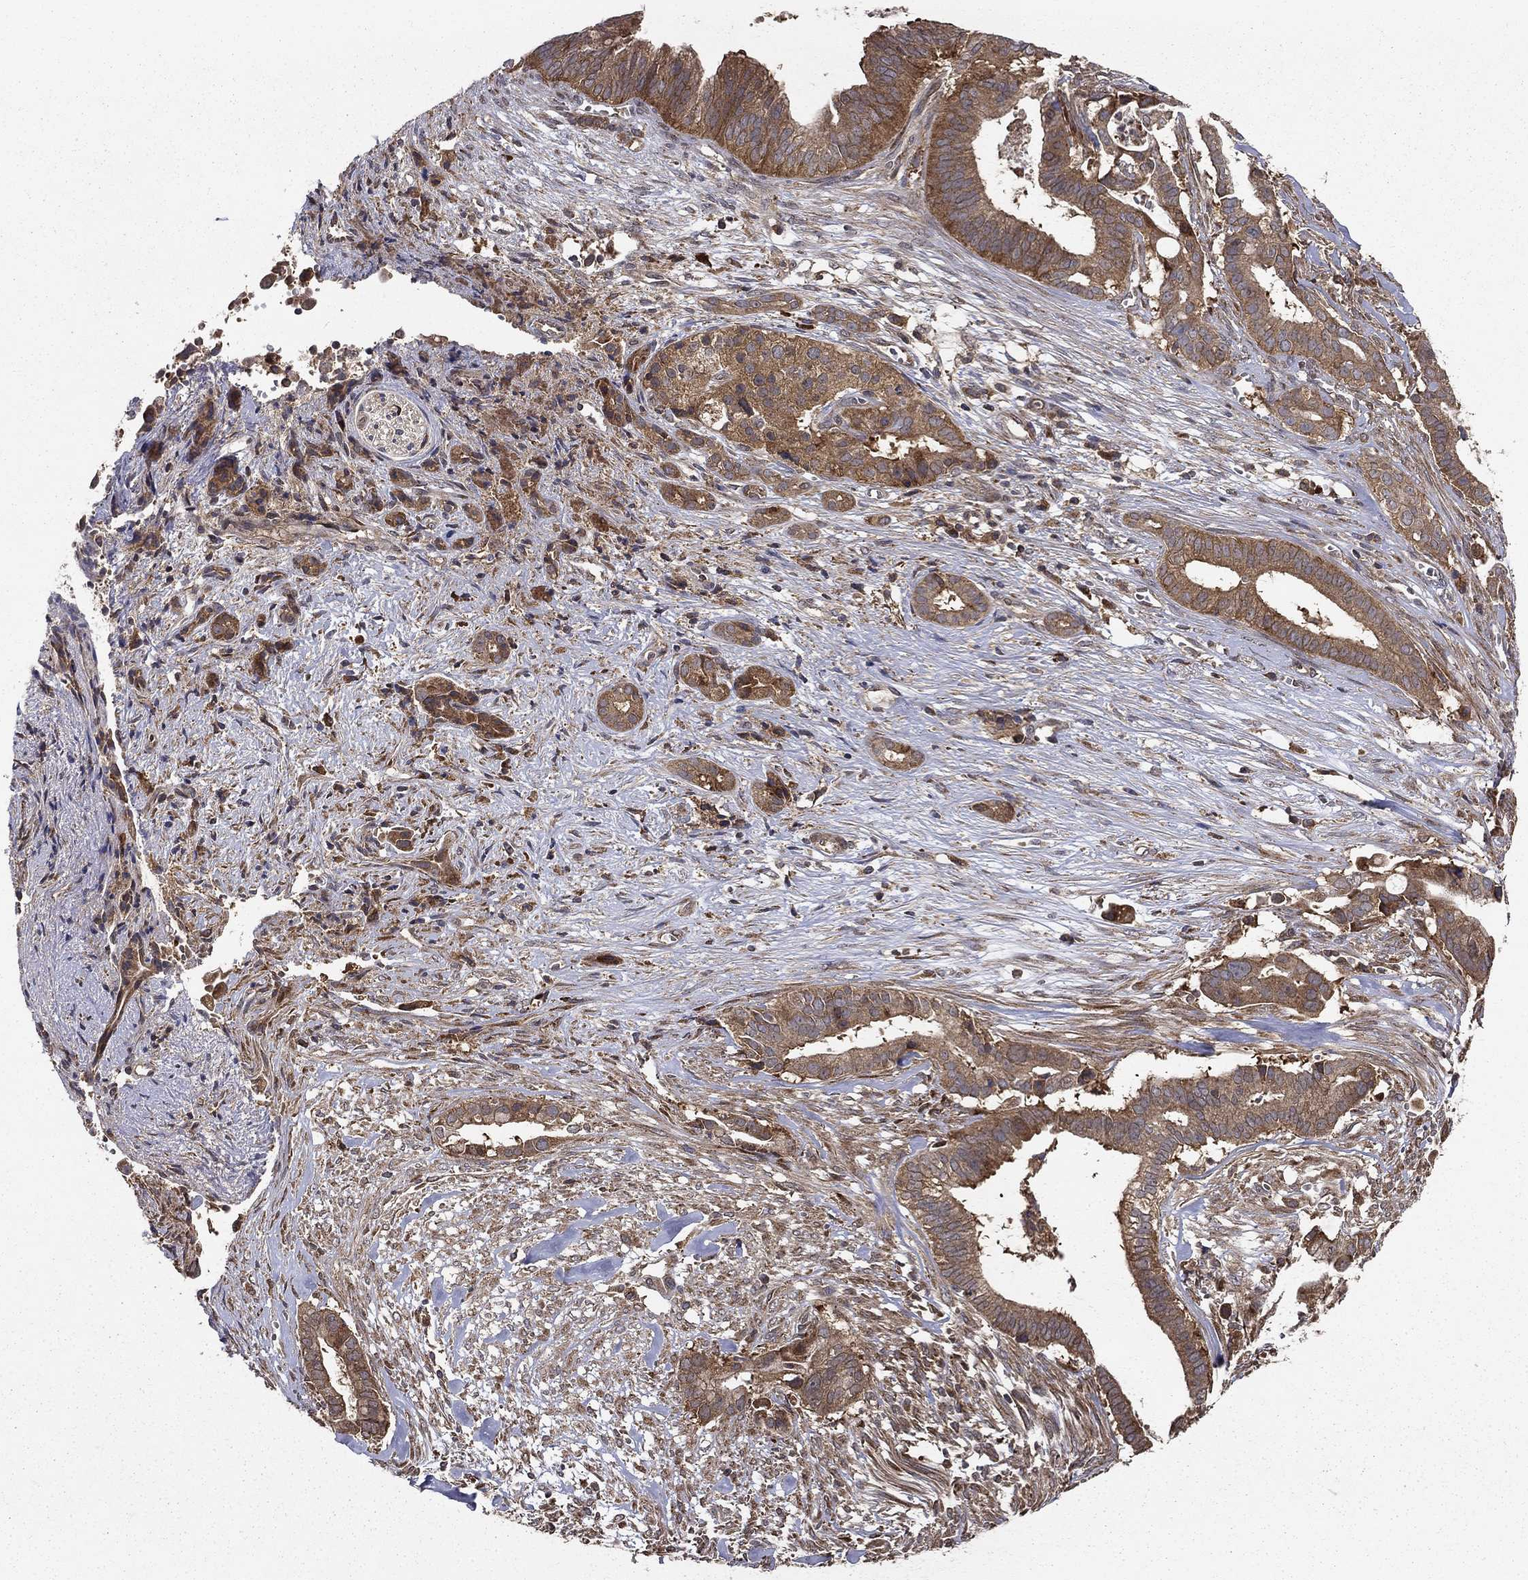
{"staining": {"intensity": "moderate", "quantity": ">75%", "location": "cytoplasmic/membranous"}, "tissue": "pancreatic cancer", "cell_type": "Tumor cells", "image_type": "cancer", "snomed": [{"axis": "morphology", "description": "Adenocarcinoma, NOS"}, {"axis": "topography", "description": "Pancreas"}], "caption": "Moderate cytoplasmic/membranous positivity for a protein is seen in approximately >75% of tumor cells of pancreatic cancer (adenocarcinoma) using immunohistochemistry.", "gene": "BABAM2", "patient": {"sex": "male", "age": 61}}